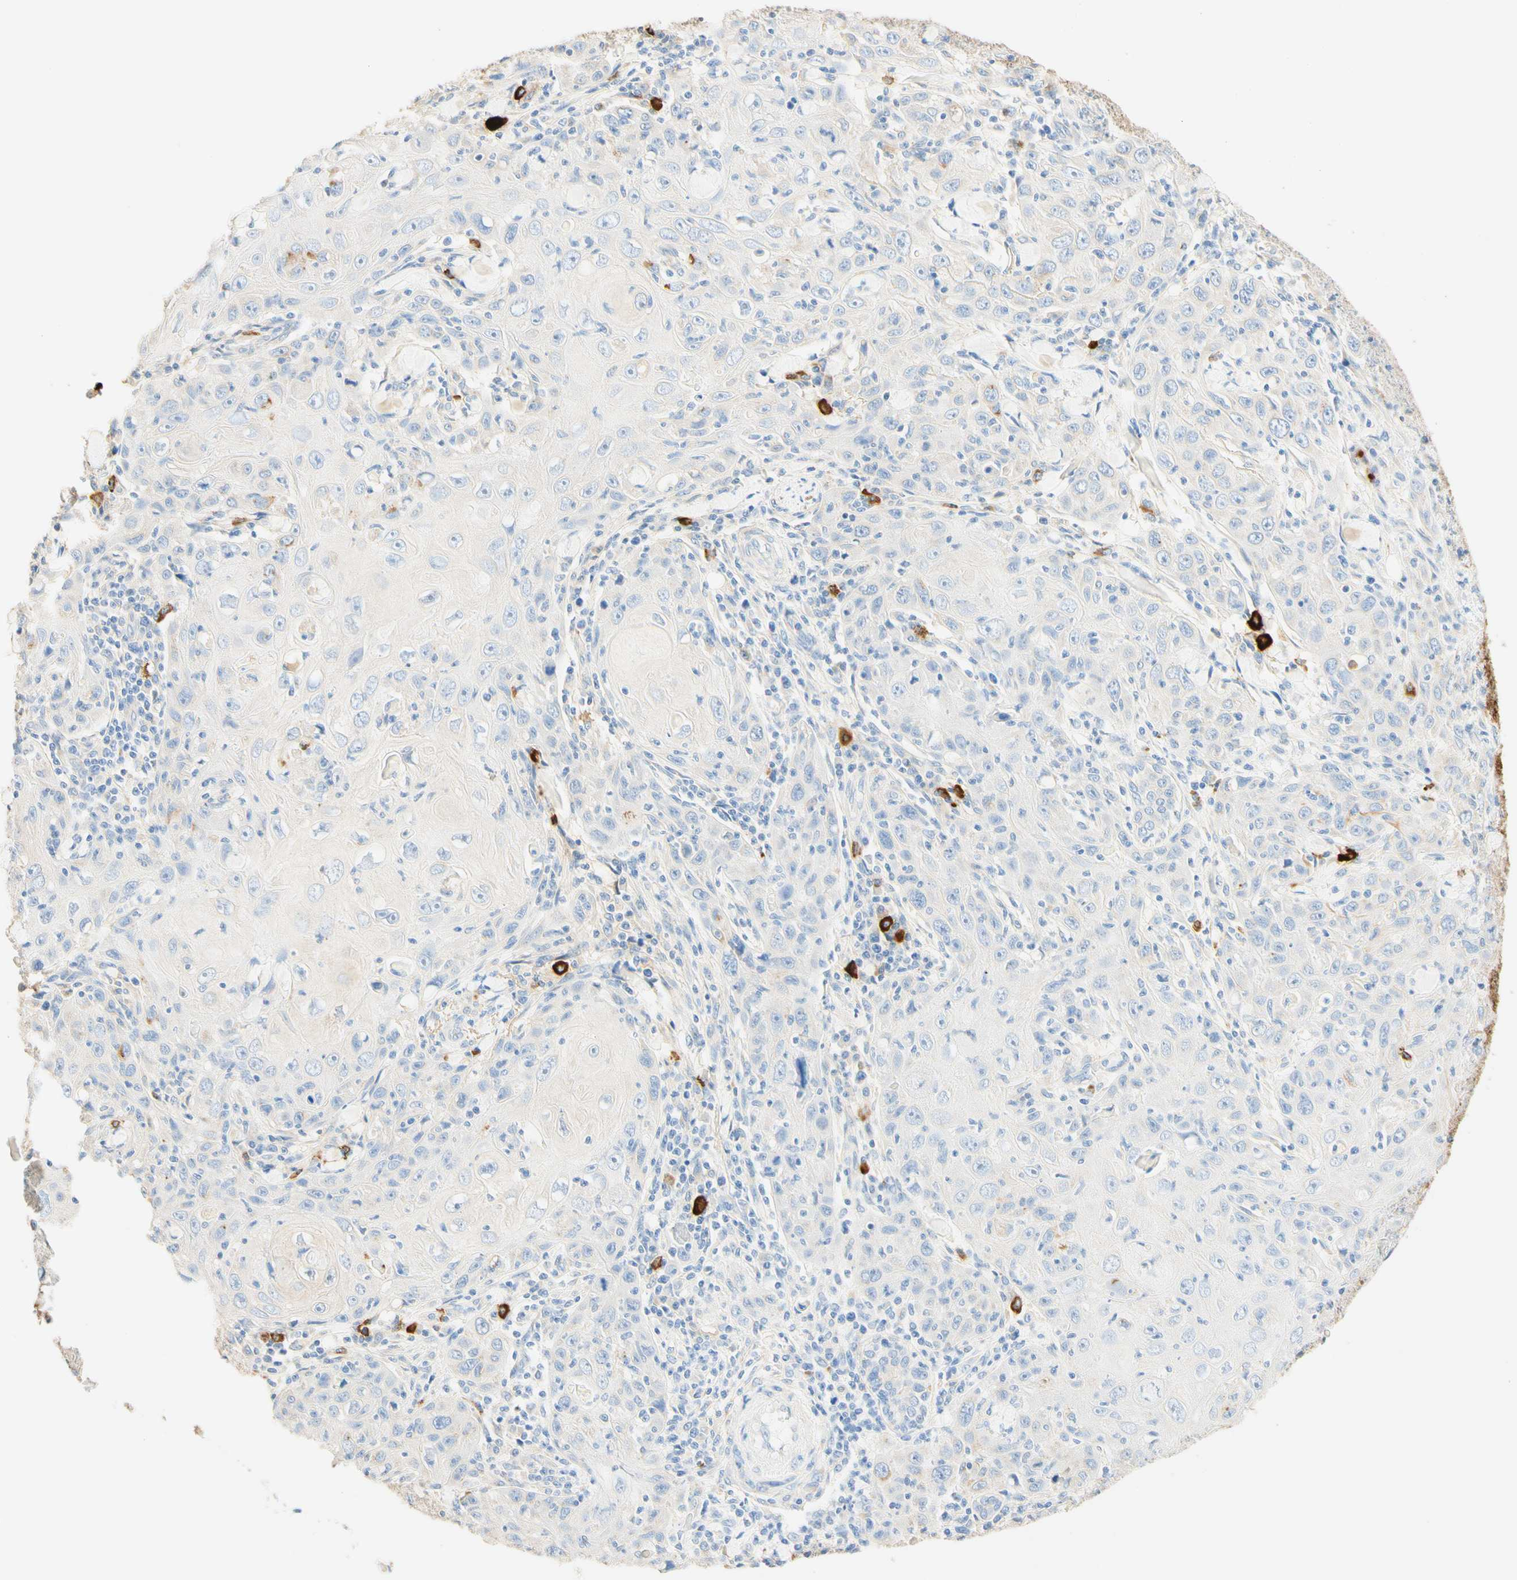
{"staining": {"intensity": "negative", "quantity": "none", "location": "none"}, "tissue": "skin cancer", "cell_type": "Tumor cells", "image_type": "cancer", "snomed": [{"axis": "morphology", "description": "Squamous cell carcinoma, NOS"}, {"axis": "topography", "description": "Skin"}], "caption": "Photomicrograph shows no protein expression in tumor cells of skin cancer tissue.", "gene": "CD63", "patient": {"sex": "female", "age": 88}}